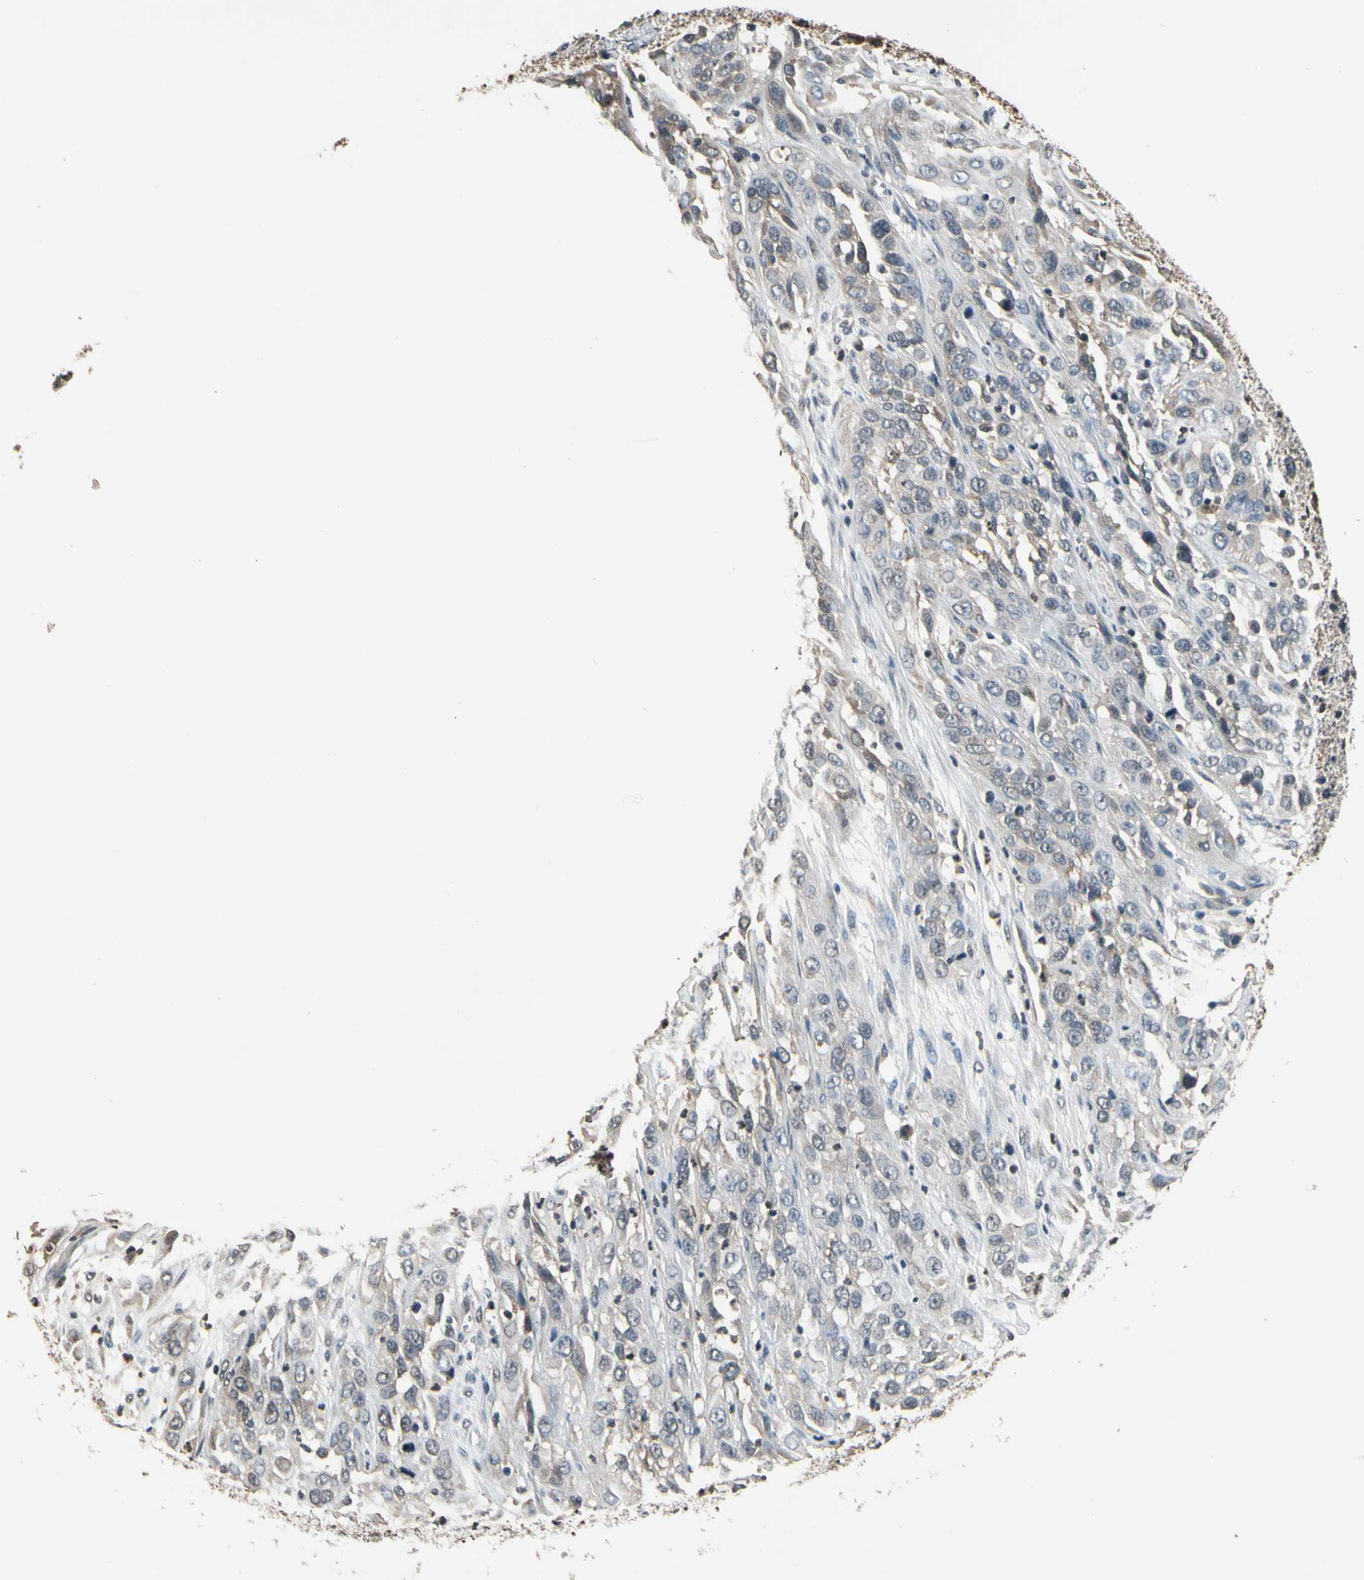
{"staining": {"intensity": "weak", "quantity": "25%-75%", "location": "cytoplasmic/membranous"}, "tissue": "cervical cancer", "cell_type": "Tumor cells", "image_type": "cancer", "snomed": [{"axis": "morphology", "description": "Squamous cell carcinoma, NOS"}, {"axis": "topography", "description": "Cervix"}], "caption": "Cervical cancer stained with a protein marker reveals weak staining in tumor cells.", "gene": "GCLC", "patient": {"sex": "female", "age": 32}}